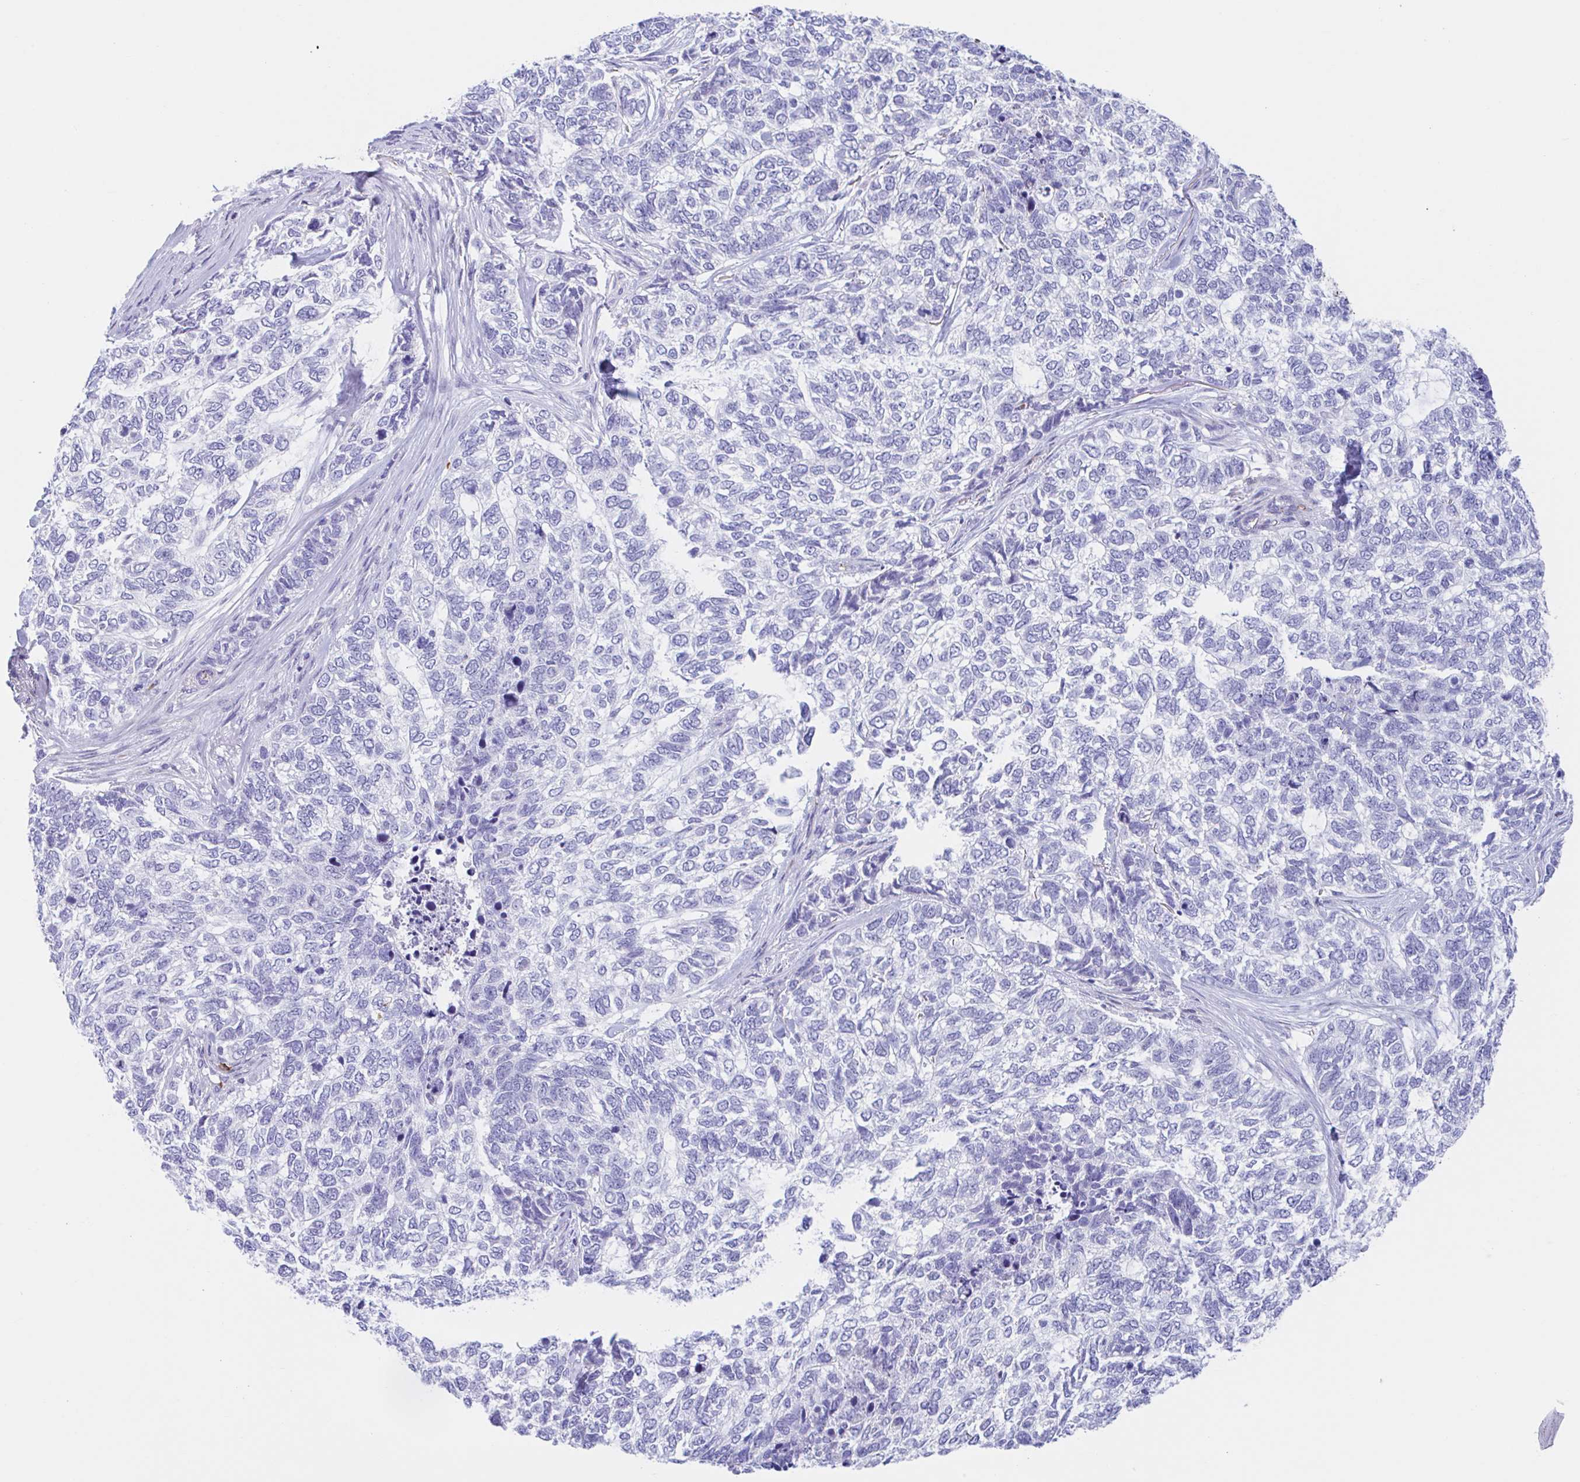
{"staining": {"intensity": "negative", "quantity": "none", "location": "none"}, "tissue": "skin cancer", "cell_type": "Tumor cells", "image_type": "cancer", "snomed": [{"axis": "morphology", "description": "Basal cell carcinoma"}, {"axis": "topography", "description": "Skin"}], "caption": "Immunohistochemistry photomicrograph of skin basal cell carcinoma stained for a protein (brown), which demonstrates no expression in tumor cells.", "gene": "ANKRD9", "patient": {"sex": "female", "age": 65}}